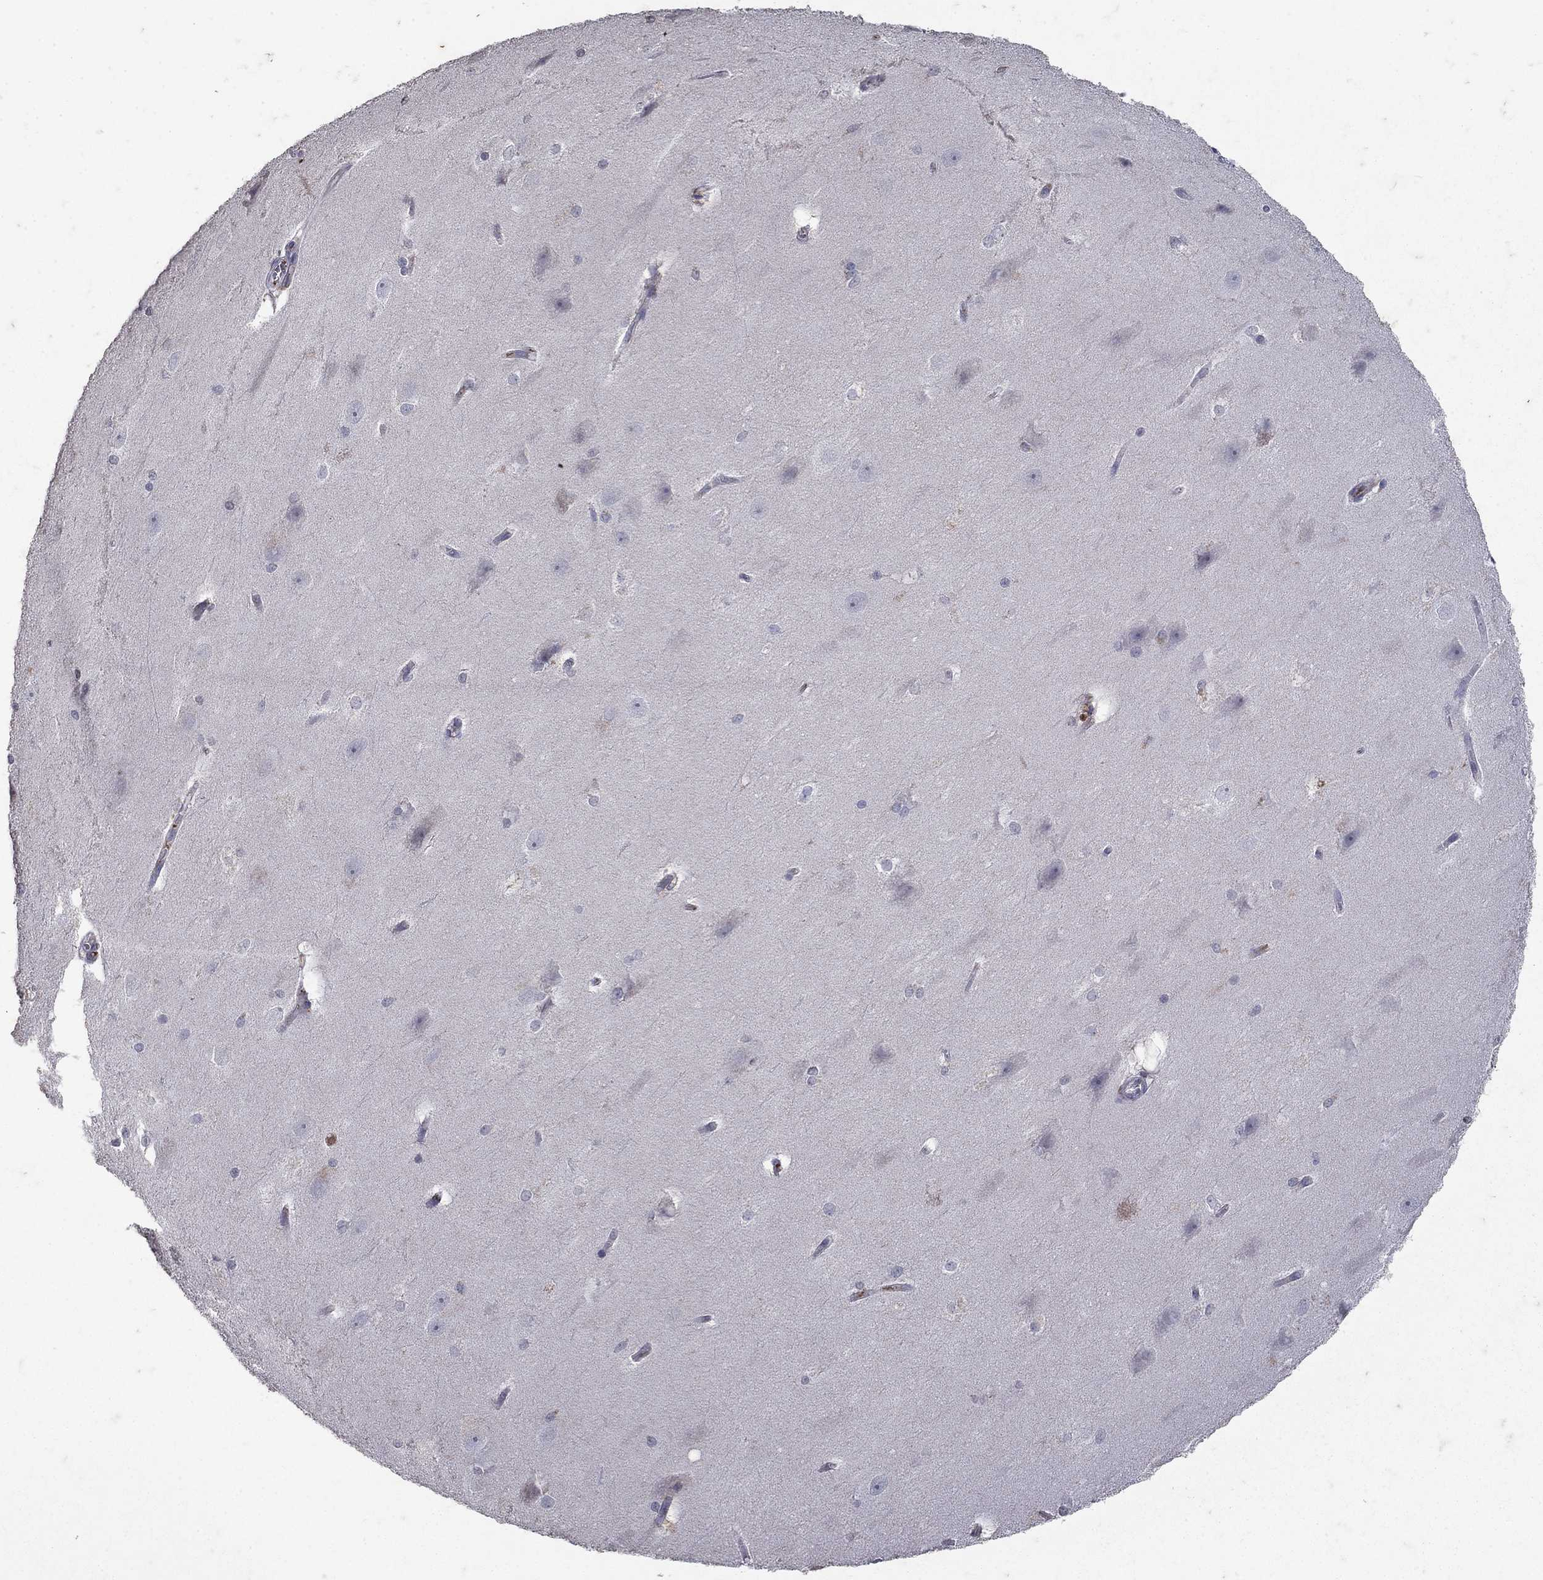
{"staining": {"intensity": "negative", "quantity": "none", "location": "none"}, "tissue": "hippocampus", "cell_type": "Glial cells", "image_type": "normal", "snomed": [{"axis": "morphology", "description": "Normal tissue, NOS"}, {"axis": "topography", "description": "Cerebral cortex"}, {"axis": "topography", "description": "Hippocampus"}], "caption": "This is an IHC image of normal hippocampus. There is no expression in glial cells.", "gene": "NPC2", "patient": {"sex": "female", "age": 19}}